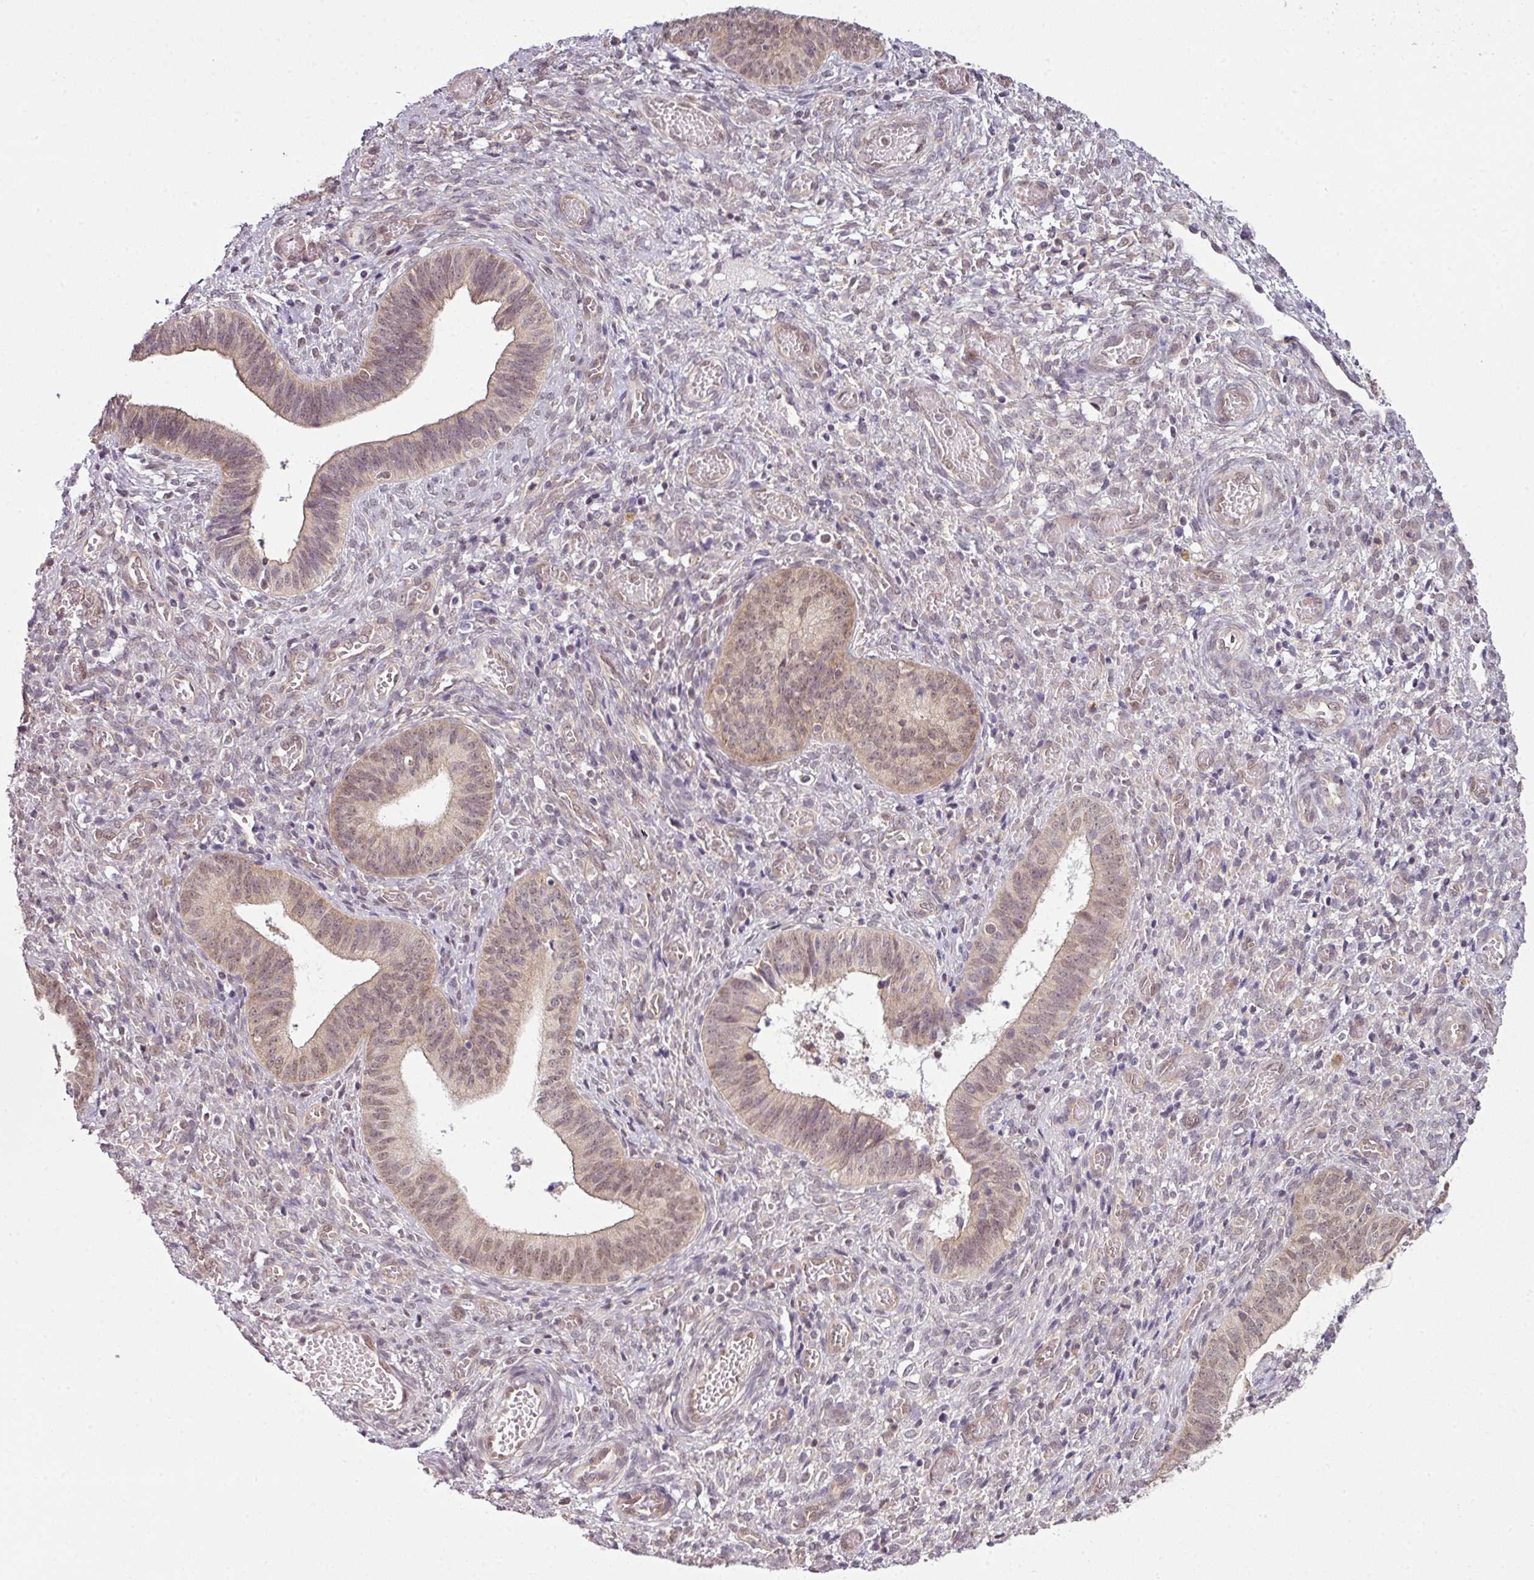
{"staining": {"intensity": "weak", "quantity": ">75%", "location": "cytoplasmic/membranous,nuclear"}, "tissue": "cervical cancer", "cell_type": "Tumor cells", "image_type": "cancer", "snomed": [{"axis": "morphology", "description": "Squamous cell carcinoma, NOS"}, {"axis": "topography", "description": "Cervix"}], "caption": "DAB immunohistochemical staining of cervical cancer exhibits weak cytoplasmic/membranous and nuclear protein staining in approximately >75% of tumor cells.", "gene": "DERPC", "patient": {"sex": "female", "age": 59}}